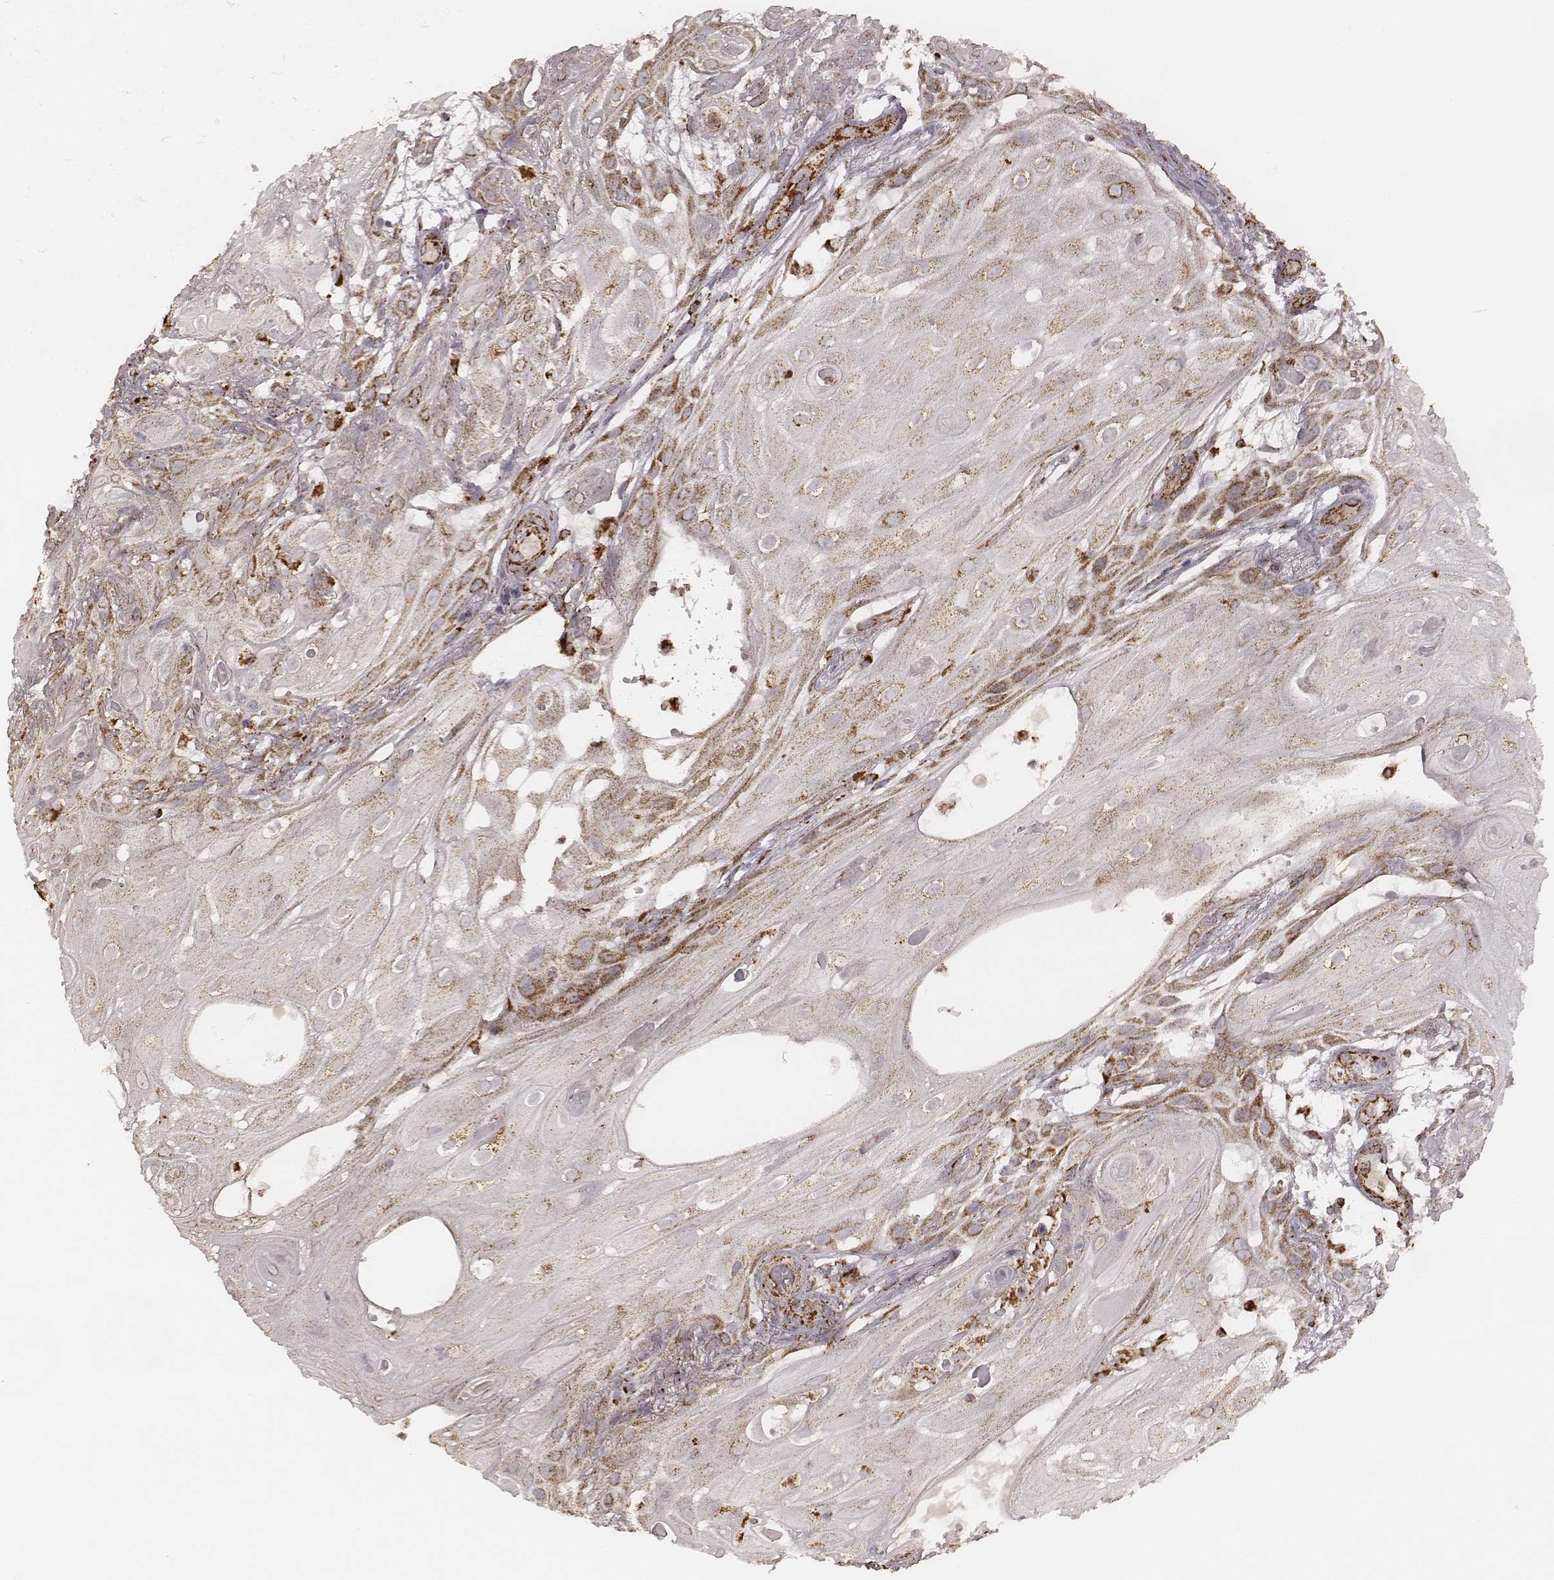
{"staining": {"intensity": "moderate", "quantity": ">75%", "location": "cytoplasmic/membranous"}, "tissue": "skin cancer", "cell_type": "Tumor cells", "image_type": "cancer", "snomed": [{"axis": "morphology", "description": "Squamous cell carcinoma, NOS"}, {"axis": "topography", "description": "Skin"}], "caption": "Tumor cells display medium levels of moderate cytoplasmic/membranous expression in approximately >75% of cells in human skin cancer.", "gene": "CS", "patient": {"sex": "male", "age": 62}}